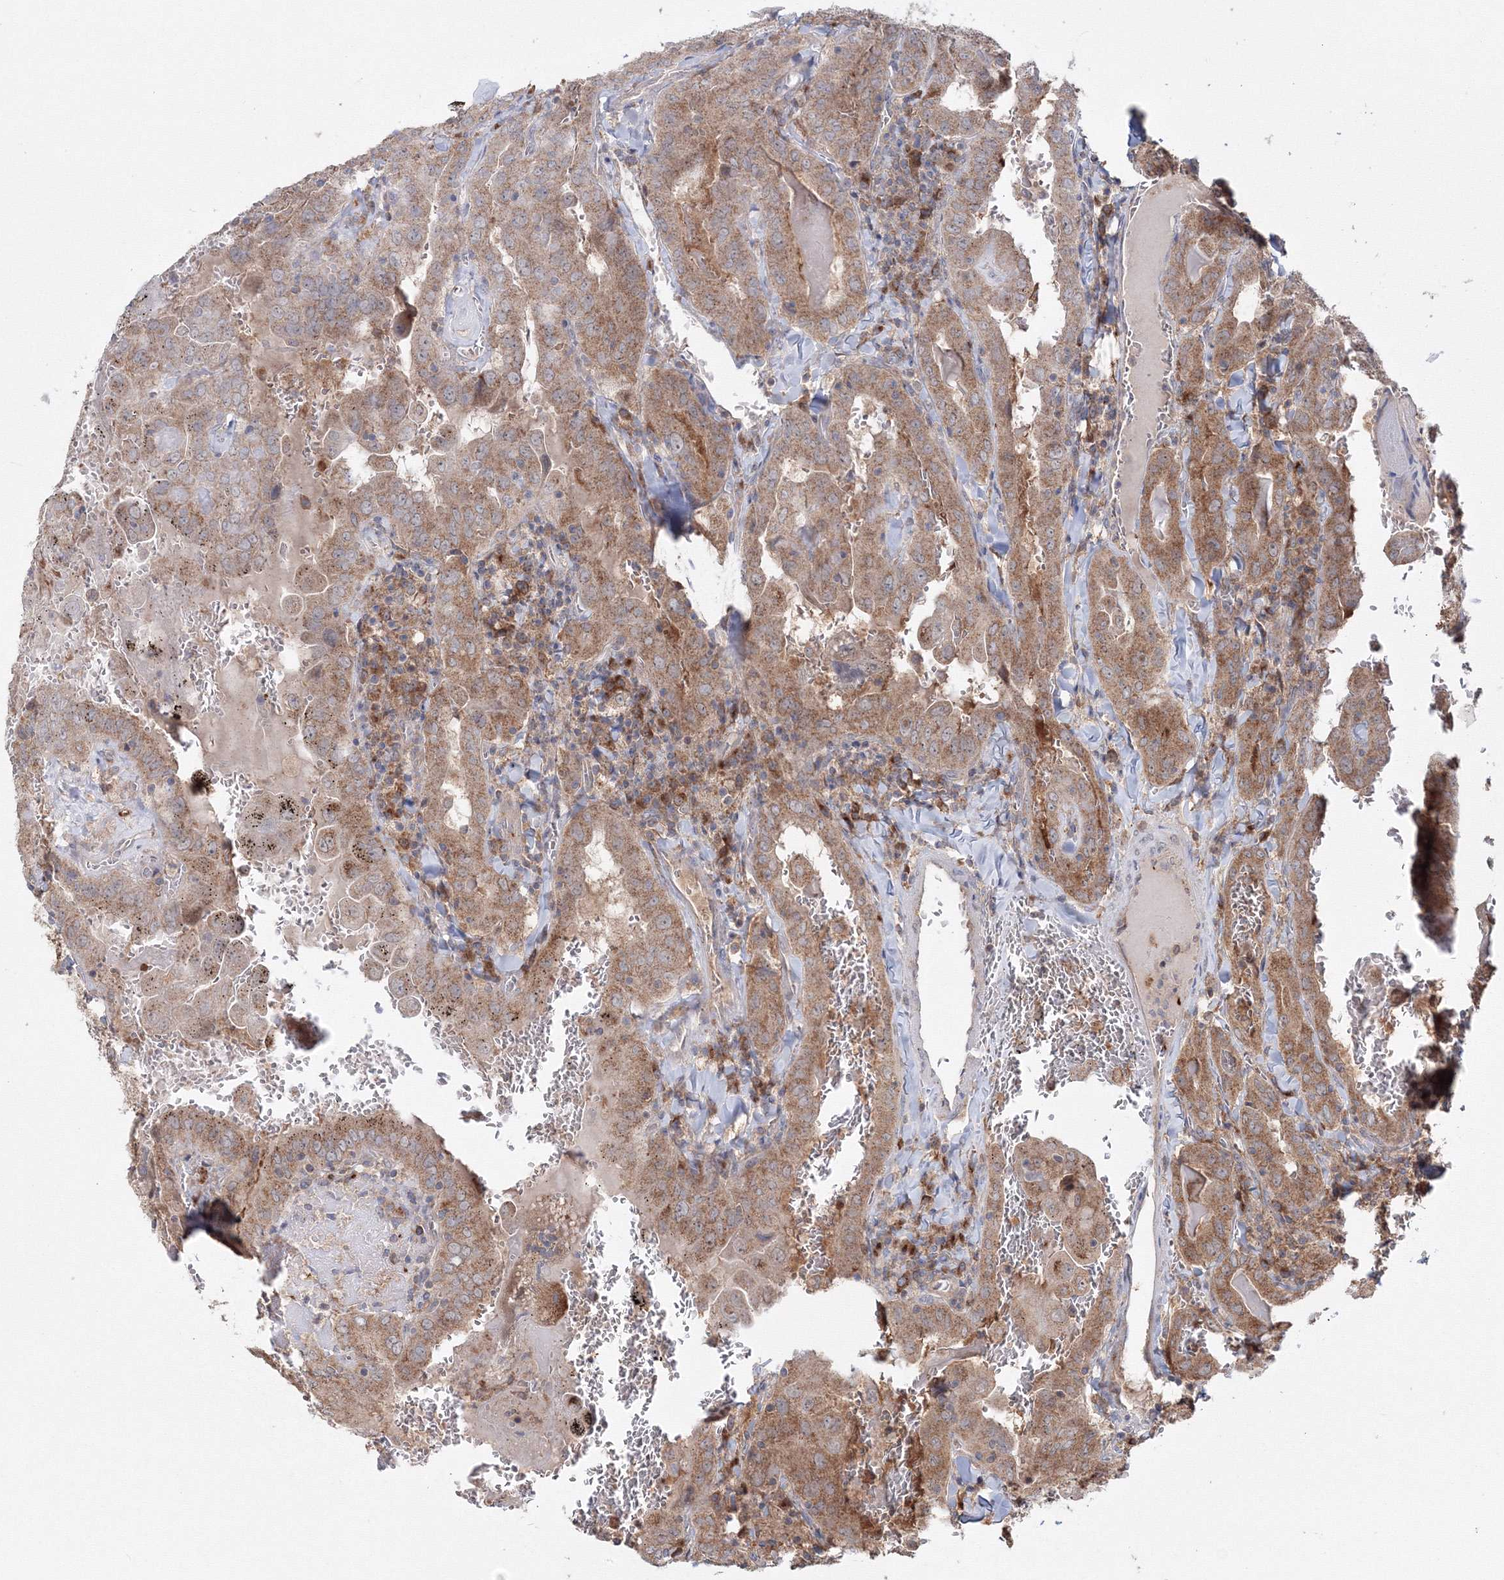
{"staining": {"intensity": "moderate", "quantity": ">75%", "location": "cytoplasmic/membranous"}, "tissue": "thyroid cancer", "cell_type": "Tumor cells", "image_type": "cancer", "snomed": [{"axis": "morphology", "description": "Papillary adenocarcinoma, NOS"}, {"axis": "topography", "description": "Thyroid gland"}], "caption": "Moderate cytoplasmic/membranous protein positivity is present in about >75% of tumor cells in papillary adenocarcinoma (thyroid).", "gene": "PEX13", "patient": {"sex": "female", "age": 72}}